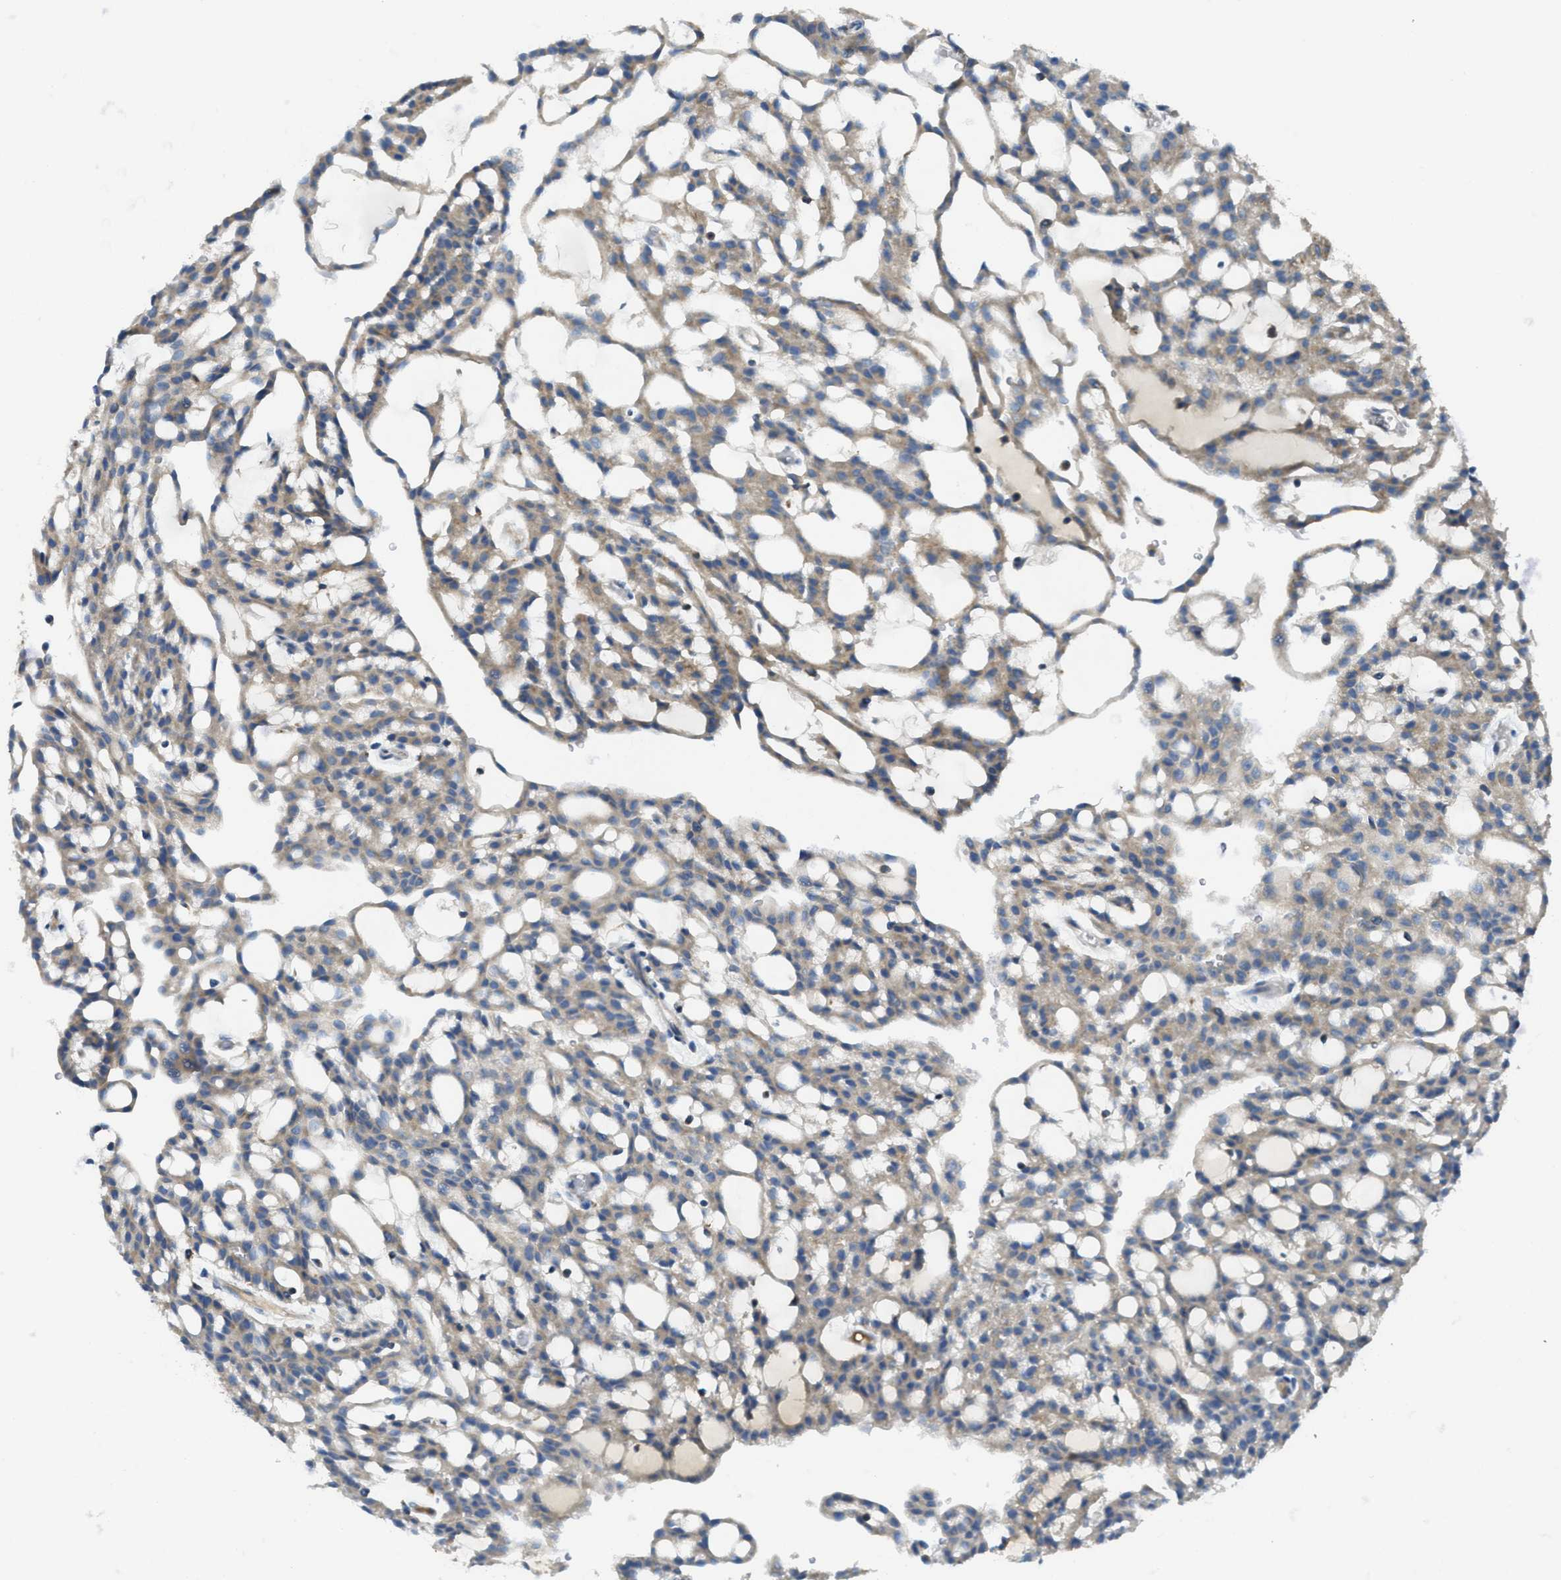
{"staining": {"intensity": "weak", "quantity": ">75%", "location": "cytoplasmic/membranous"}, "tissue": "renal cancer", "cell_type": "Tumor cells", "image_type": "cancer", "snomed": [{"axis": "morphology", "description": "Adenocarcinoma, NOS"}, {"axis": "topography", "description": "Kidney"}], "caption": "Human renal cancer (adenocarcinoma) stained with a brown dye exhibits weak cytoplasmic/membranous positive staining in approximately >75% of tumor cells.", "gene": "SSR1", "patient": {"sex": "male", "age": 63}}